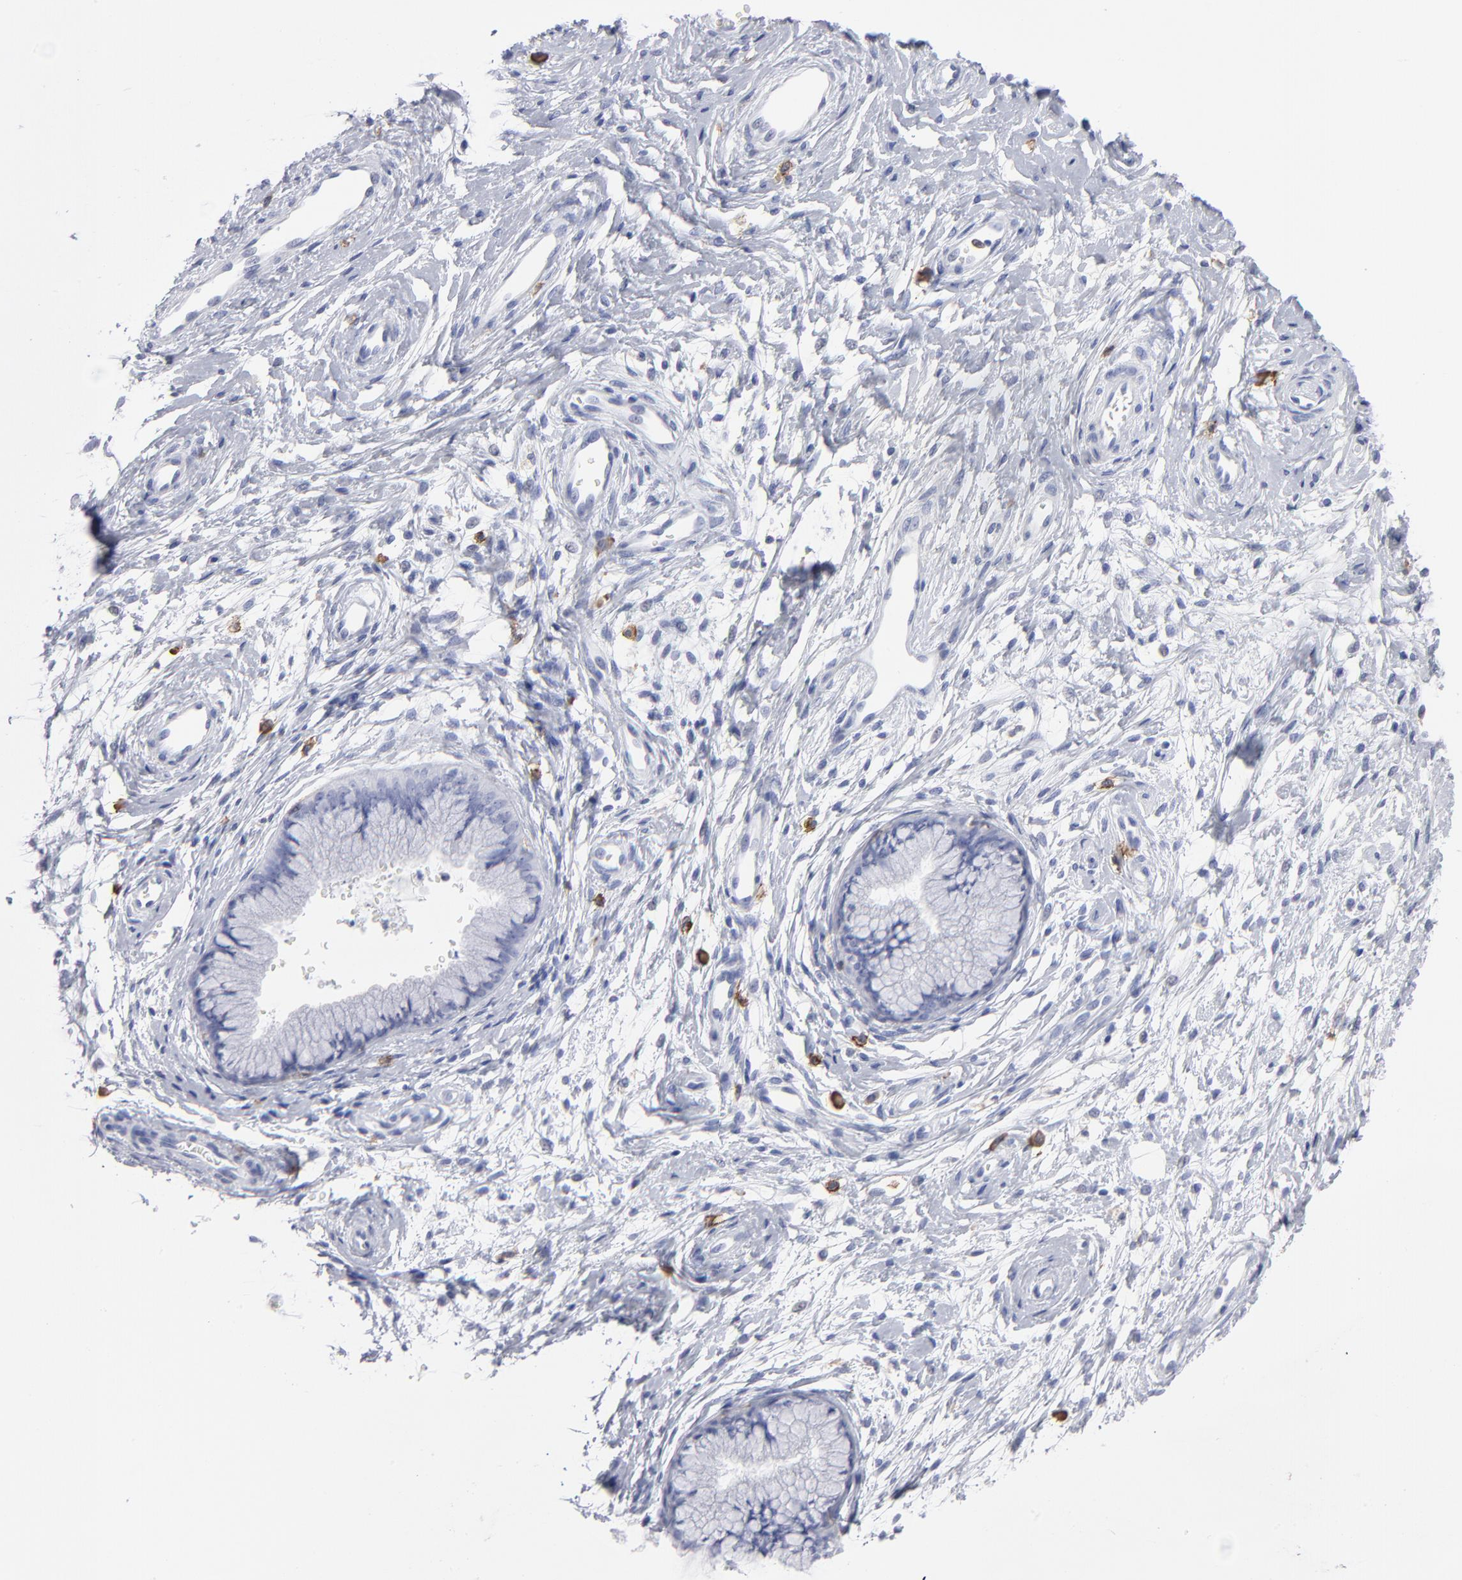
{"staining": {"intensity": "negative", "quantity": "none", "location": "none"}, "tissue": "cervix", "cell_type": "Glandular cells", "image_type": "normal", "snomed": [{"axis": "morphology", "description": "Normal tissue, NOS"}, {"axis": "topography", "description": "Cervix"}], "caption": "Glandular cells are negative for protein expression in benign human cervix. (DAB IHC visualized using brightfield microscopy, high magnification).", "gene": "LAT2", "patient": {"sex": "female", "age": 39}}